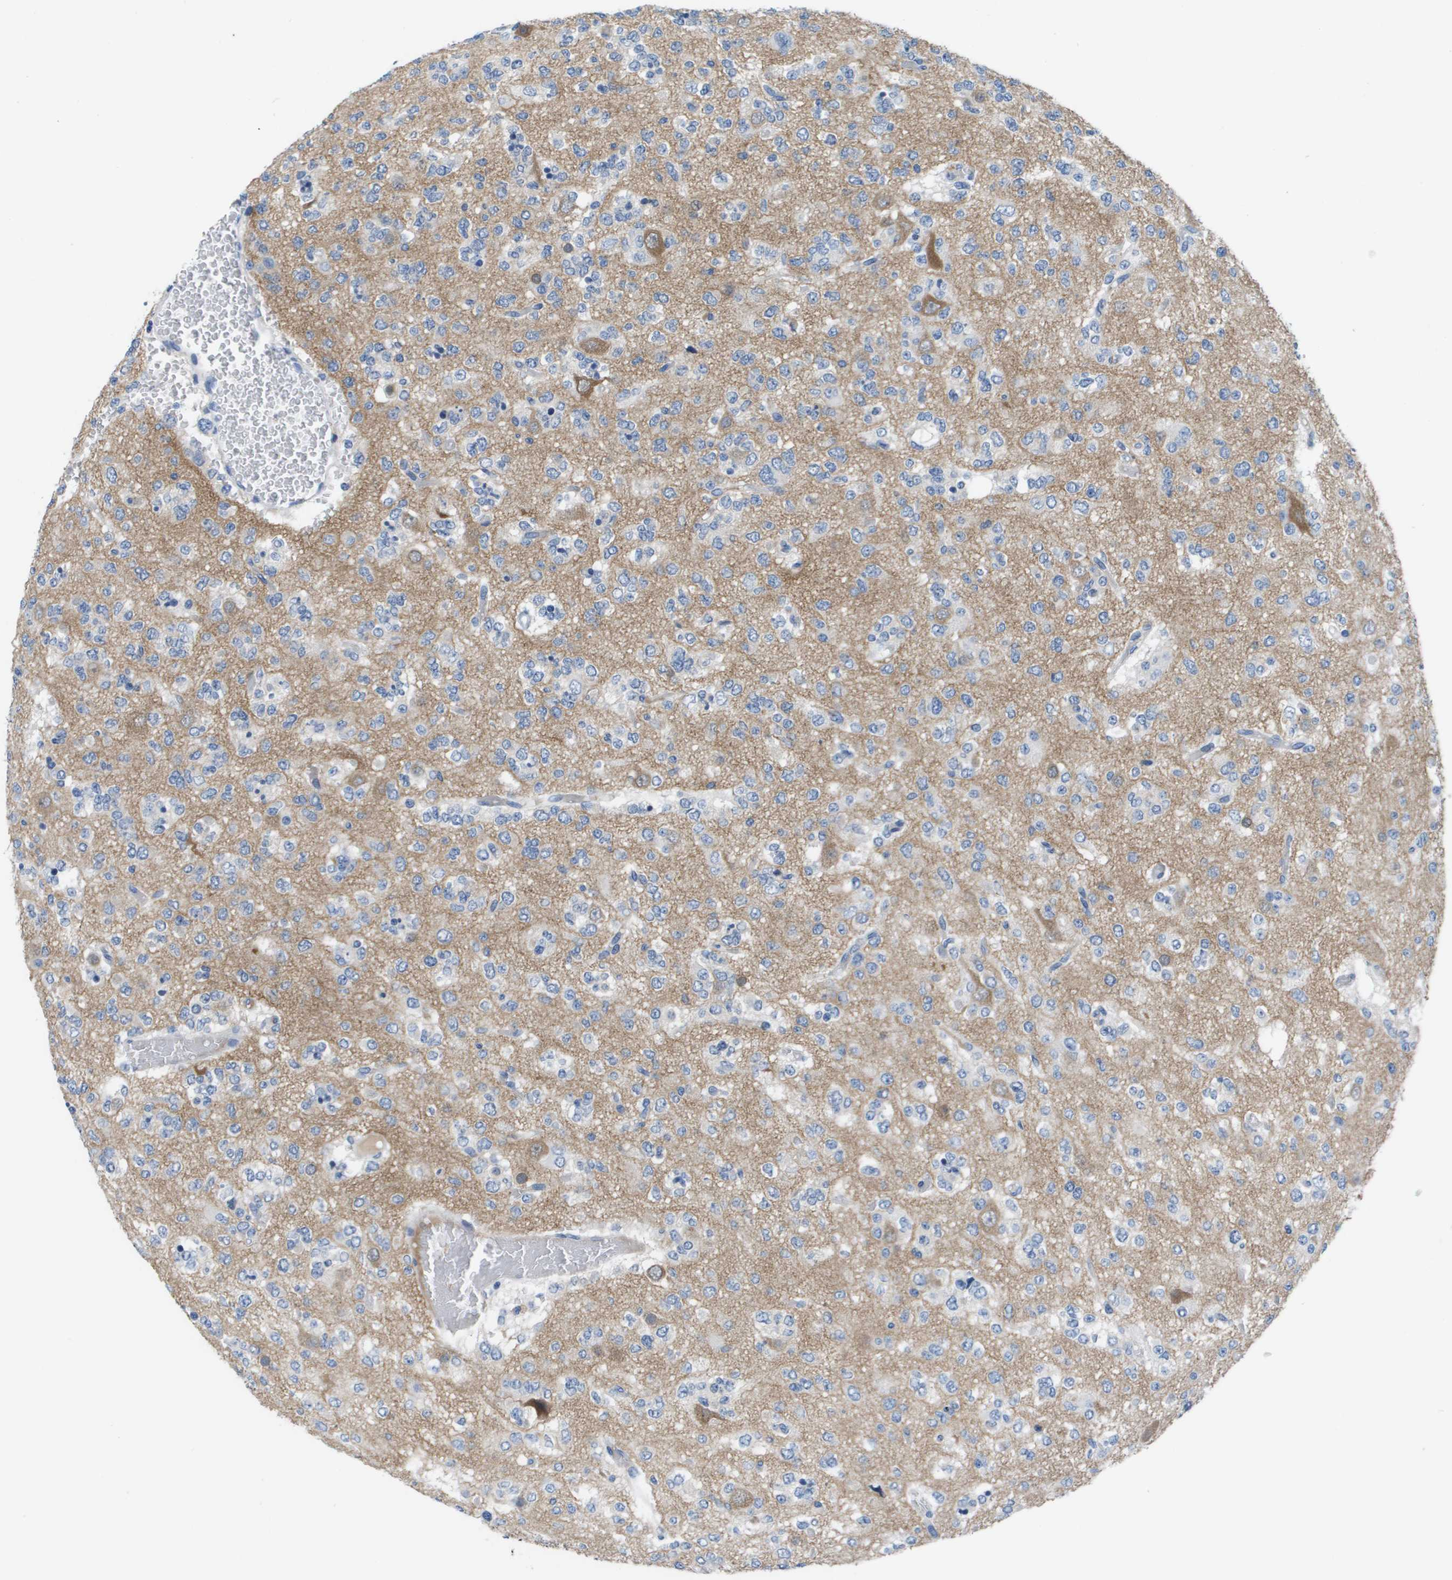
{"staining": {"intensity": "negative", "quantity": "none", "location": "none"}, "tissue": "glioma", "cell_type": "Tumor cells", "image_type": "cancer", "snomed": [{"axis": "morphology", "description": "Glioma, malignant, Low grade"}, {"axis": "topography", "description": "Brain"}], "caption": "The image shows no staining of tumor cells in glioma.", "gene": "NCS1", "patient": {"sex": "male", "age": 38}}